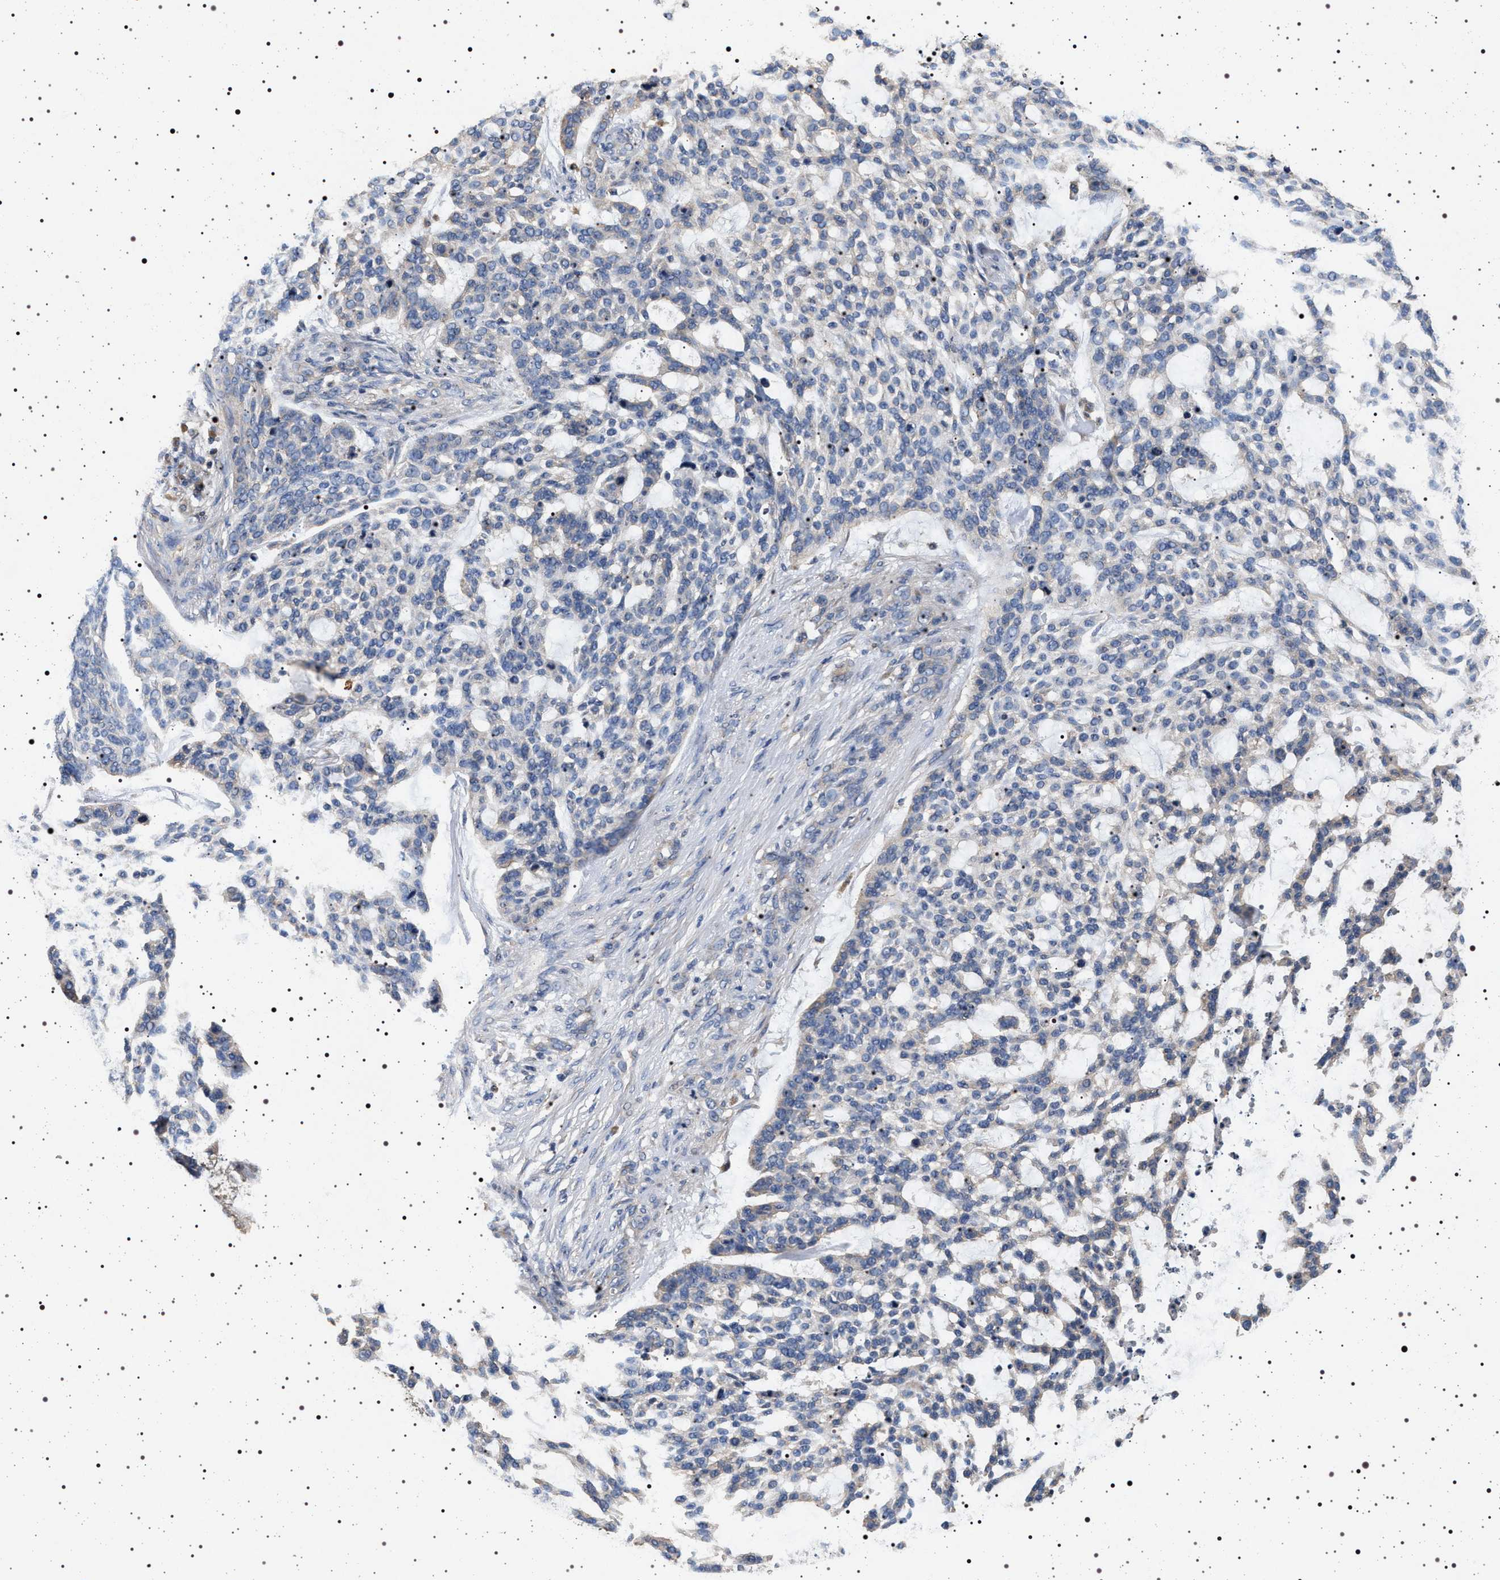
{"staining": {"intensity": "negative", "quantity": "none", "location": "none"}, "tissue": "skin cancer", "cell_type": "Tumor cells", "image_type": "cancer", "snomed": [{"axis": "morphology", "description": "Basal cell carcinoma"}, {"axis": "topography", "description": "Skin"}], "caption": "Immunohistochemistry (IHC) photomicrograph of human basal cell carcinoma (skin) stained for a protein (brown), which displays no positivity in tumor cells.", "gene": "DCBLD2", "patient": {"sex": "female", "age": 64}}